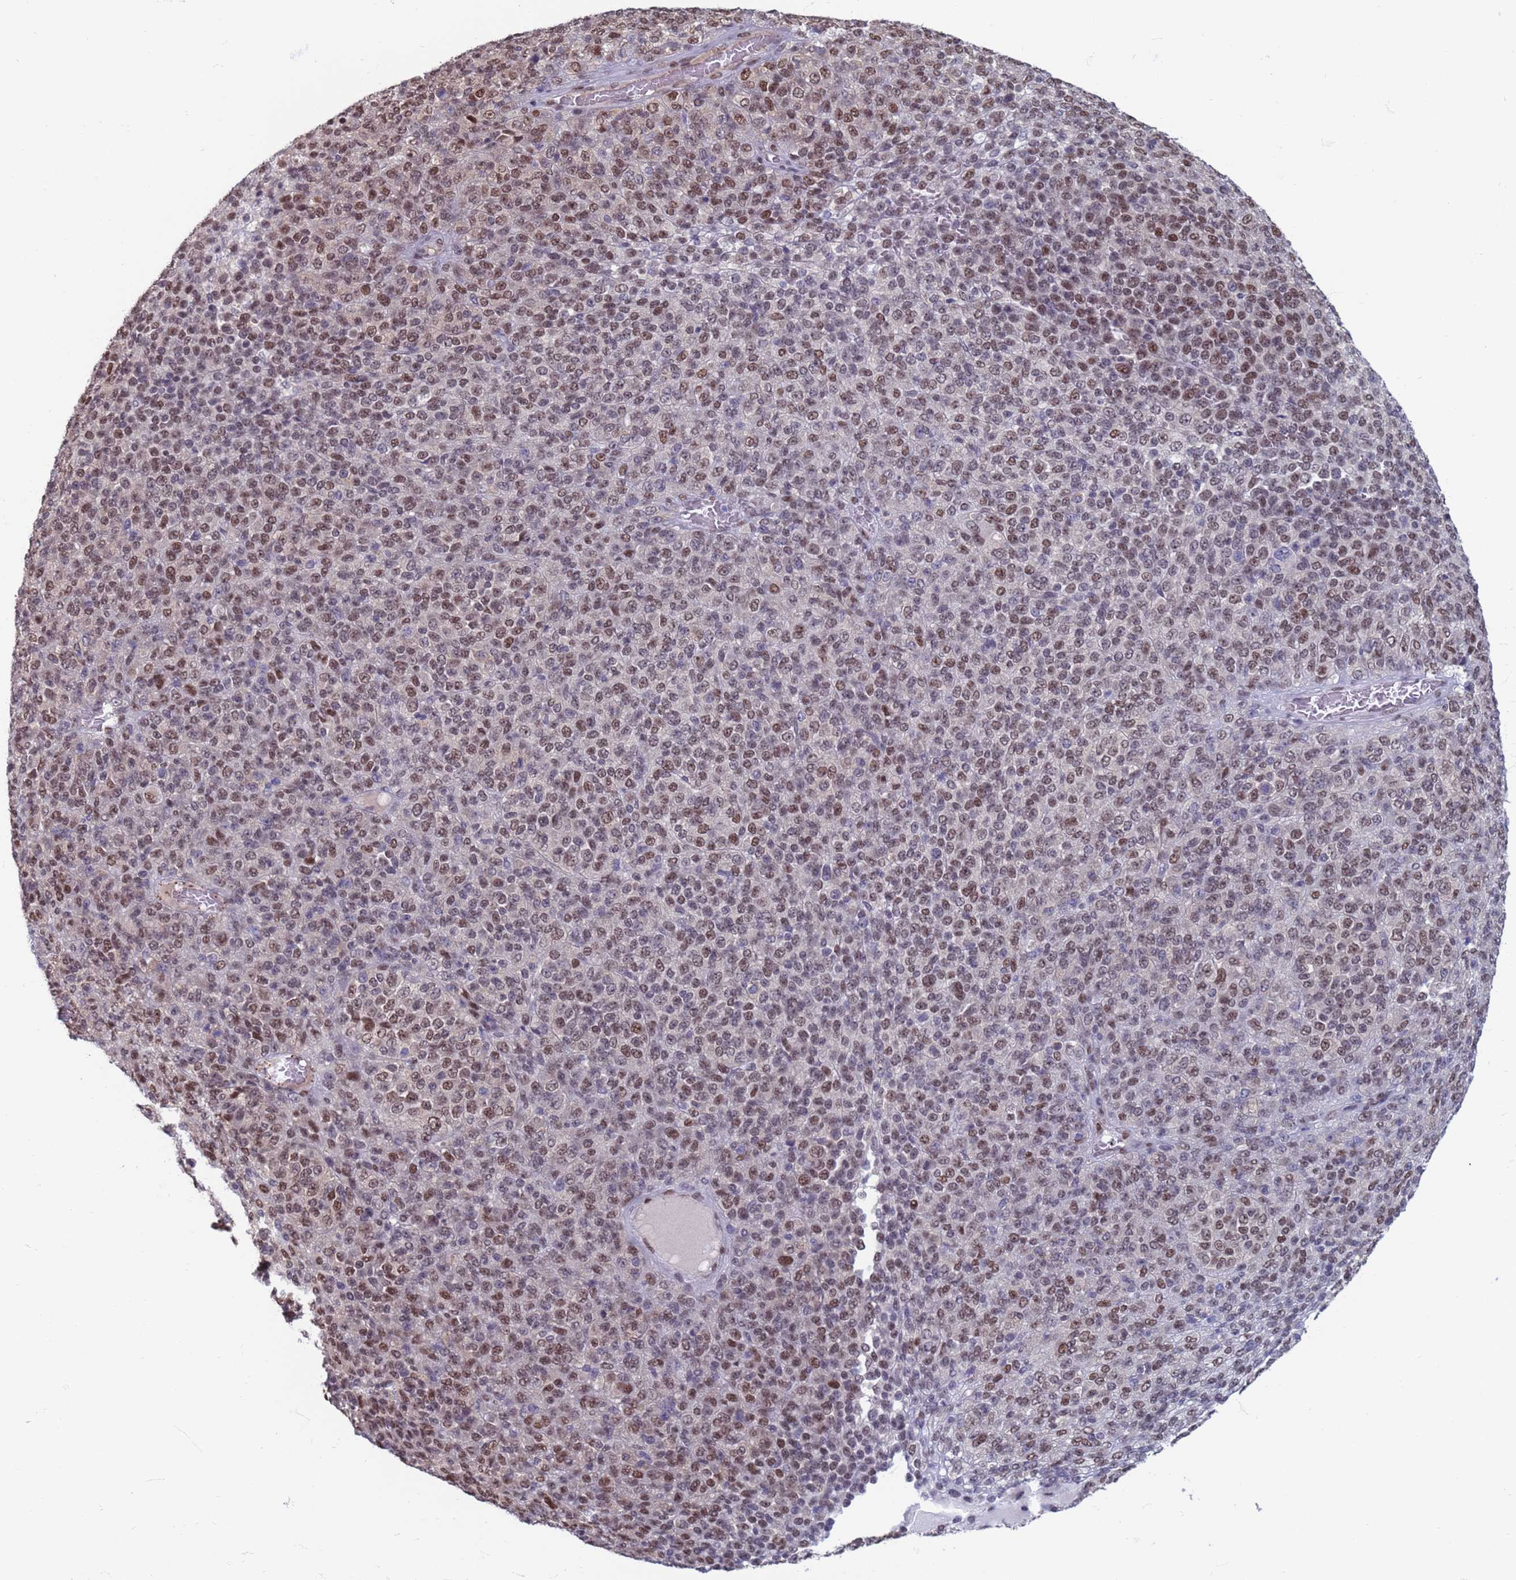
{"staining": {"intensity": "moderate", "quantity": ">75%", "location": "nuclear"}, "tissue": "melanoma", "cell_type": "Tumor cells", "image_type": "cancer", "snomed": [{"axis": "morphology", "description": "Malignant melanoma, Metastatic site"}, {"axis": "topography", "description": "Brain"}], "caption": "A brown stain labels moderate nuclear positivity of a protein in human melanoma tumor cells.", "gene": "SAE1", "patient": {"sex": "female", "age": 56}}